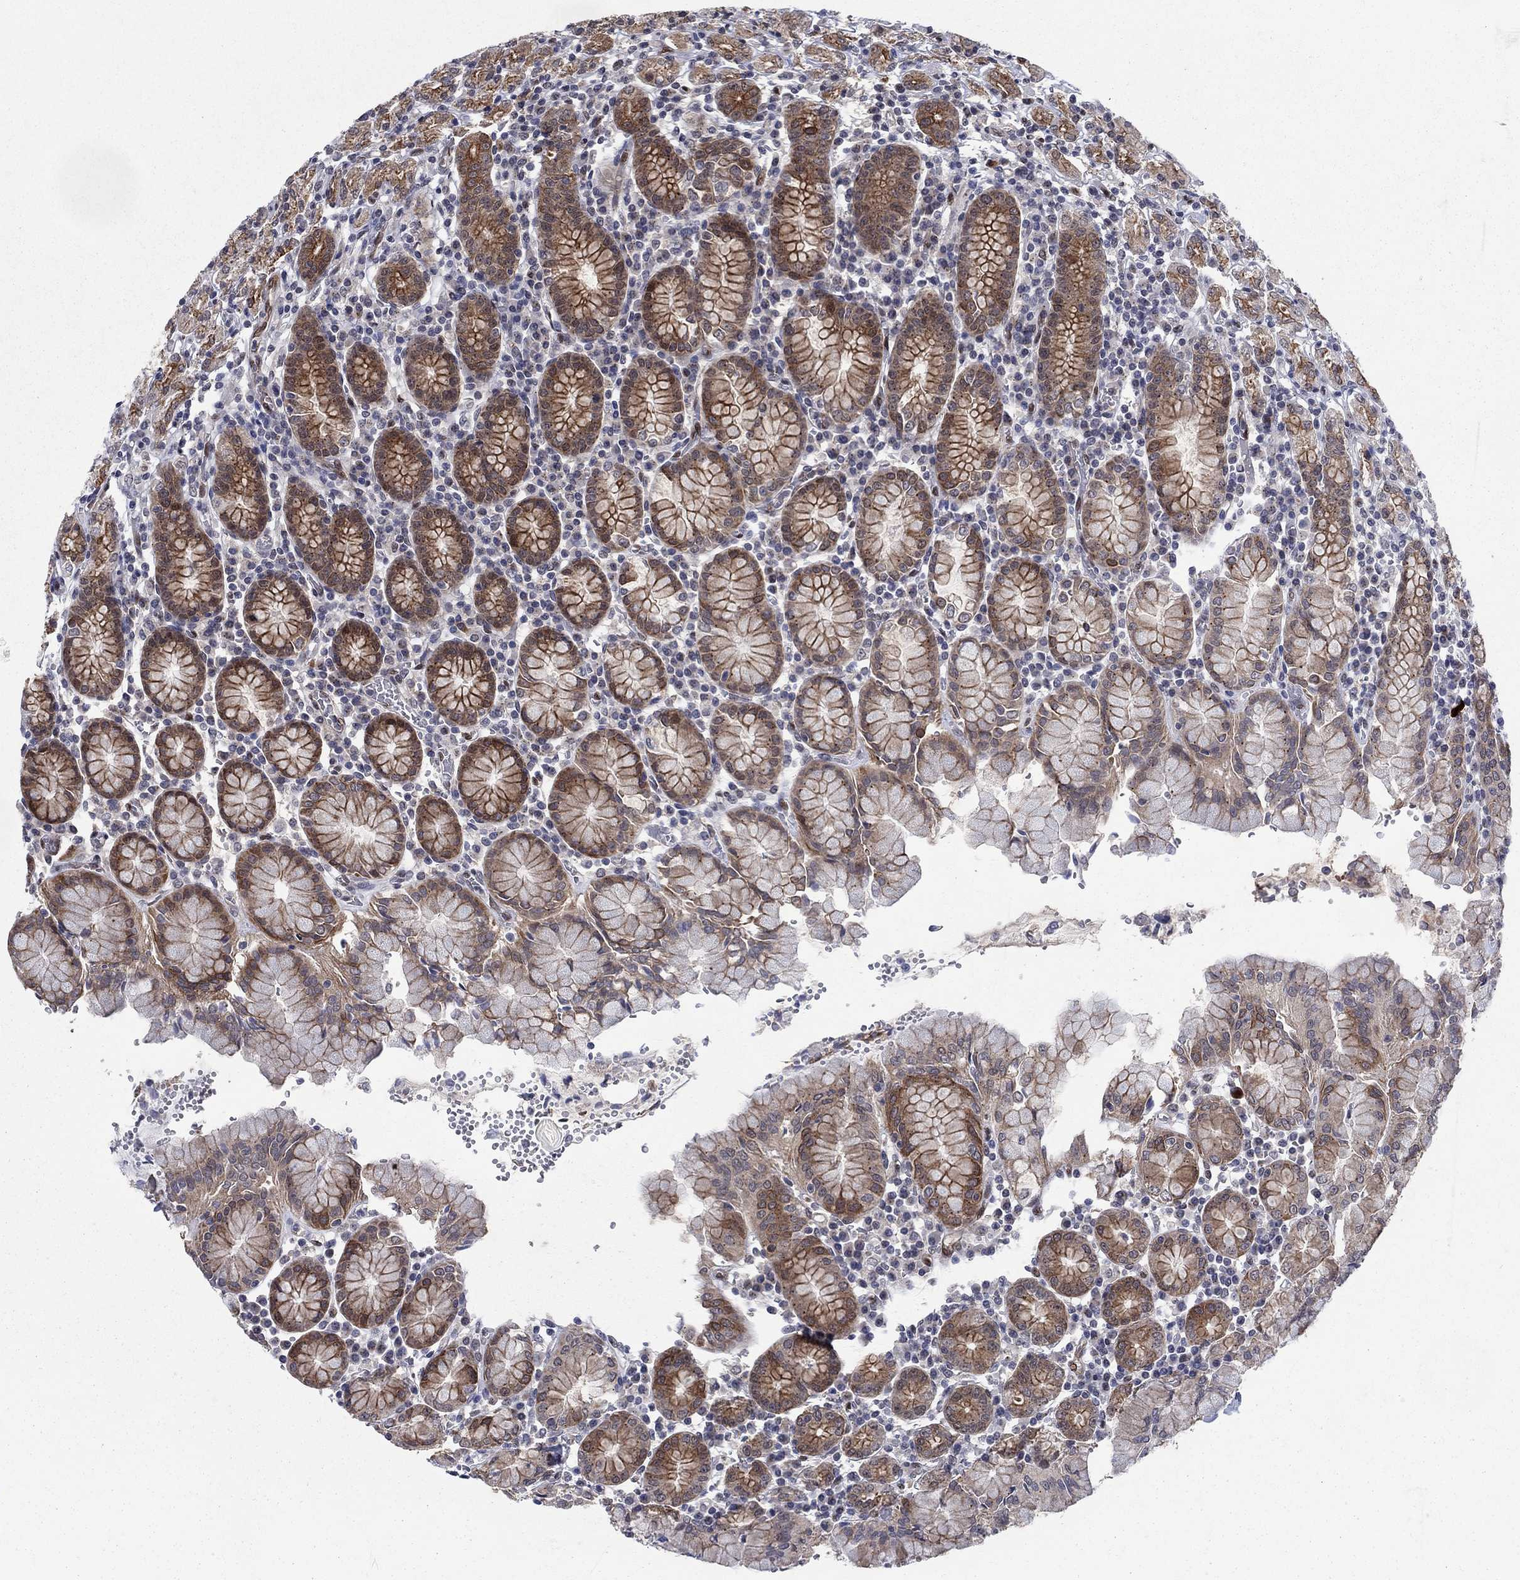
{"staining": {"intensity": "moderate", "quantity": "25%-75%", "location": "cytoplasmic/membranous"}, "tissue": "stomach", "cell_type": "Glandular cells", "image_type": "normal", "snomed": [{"axis": "morphology", "description": "Normal tissue, NOS"}, {"axis": "topography", "description": "Stomach, upper"}, {"axis": "topography", "description": "Stomach"}], "caption": "This micrograph shows IHC staining of unremarkable human stomach, with medium moderate cytoplasmic/membranous staining in about 25%-75% of glandular cells.", "gene": "SH3RF1", "patient": {"sex": "male", "age": 62}}